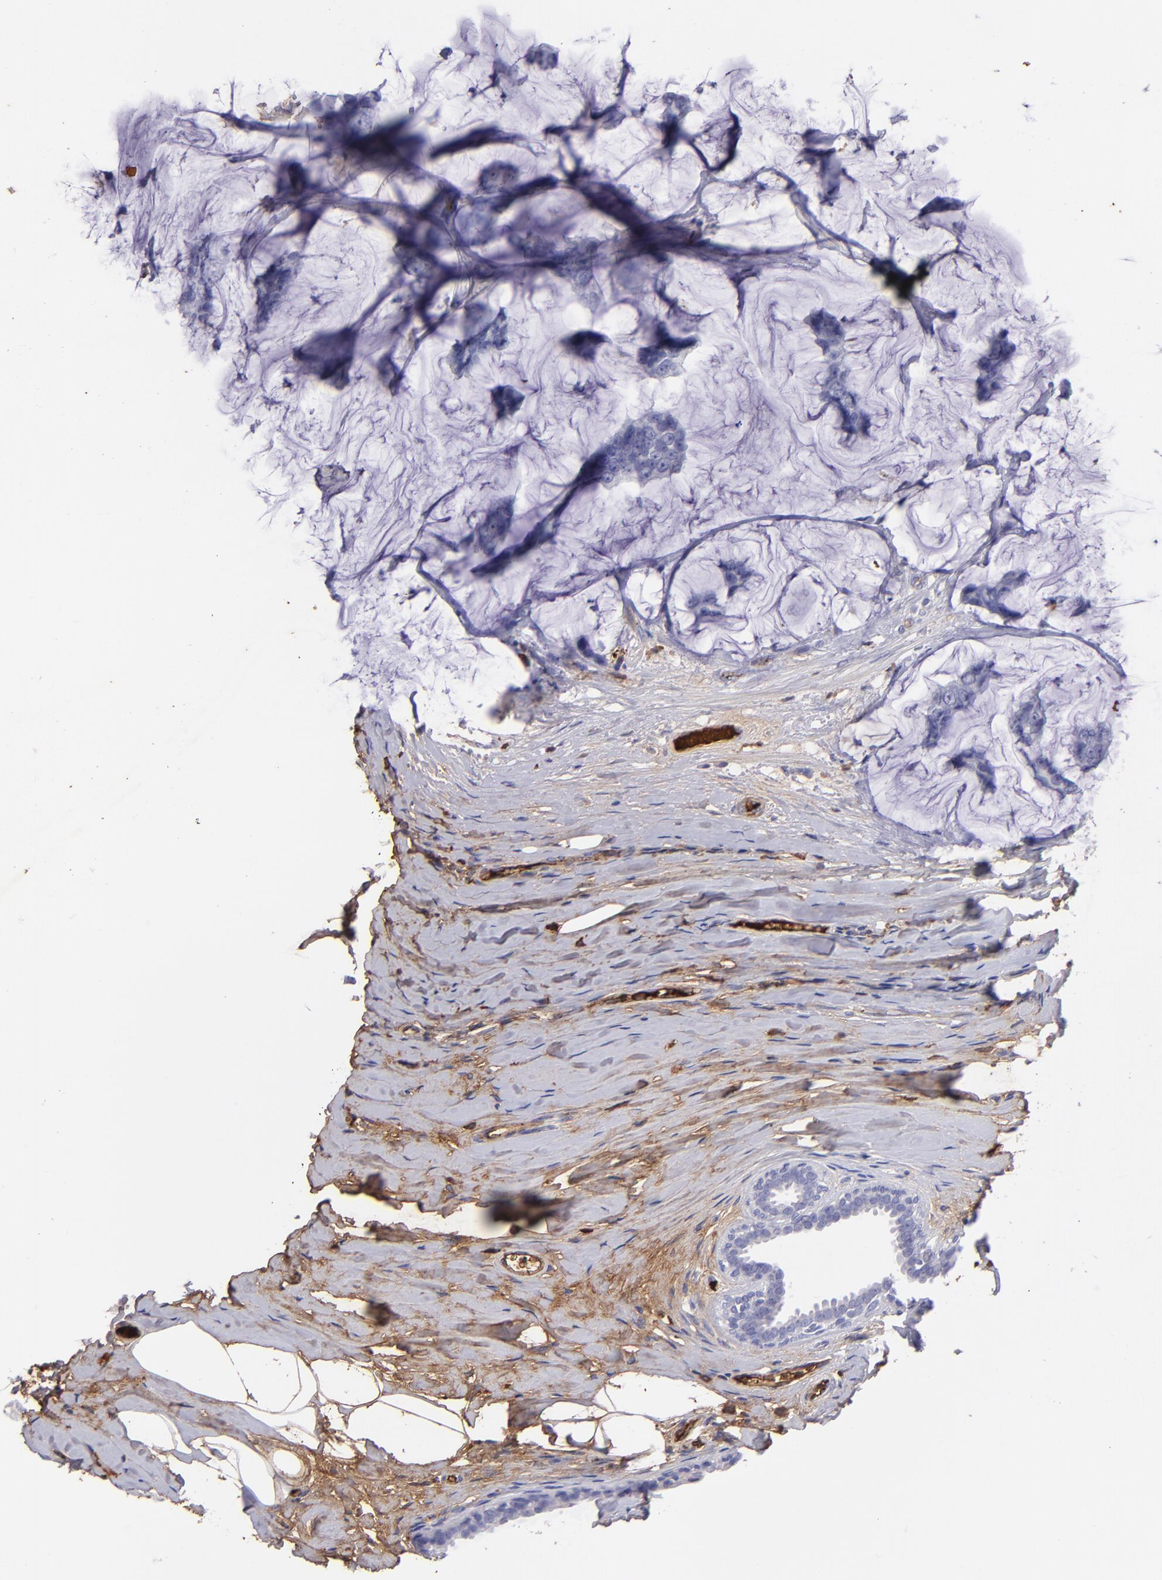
{"staining": {"intensity": "negative", "quantity": "none", "location": "none"}, "tissue": "breast cancer", "cell_type": "Tumor cells", "image_type": "cancer", "snomed": [{"axis": "morphology", "description": "Normal tissue, NOS"}, {"axis": "morphology", "description": "Duct carcinoma"}, {"axis": "topography", "description": "Breast"}], "caption": "This is an IHC histopathology image of human breast cancer. There is no expression in tumor cells.", "gene": "FGB", "patient": {"sex": "female", "age": 50}}